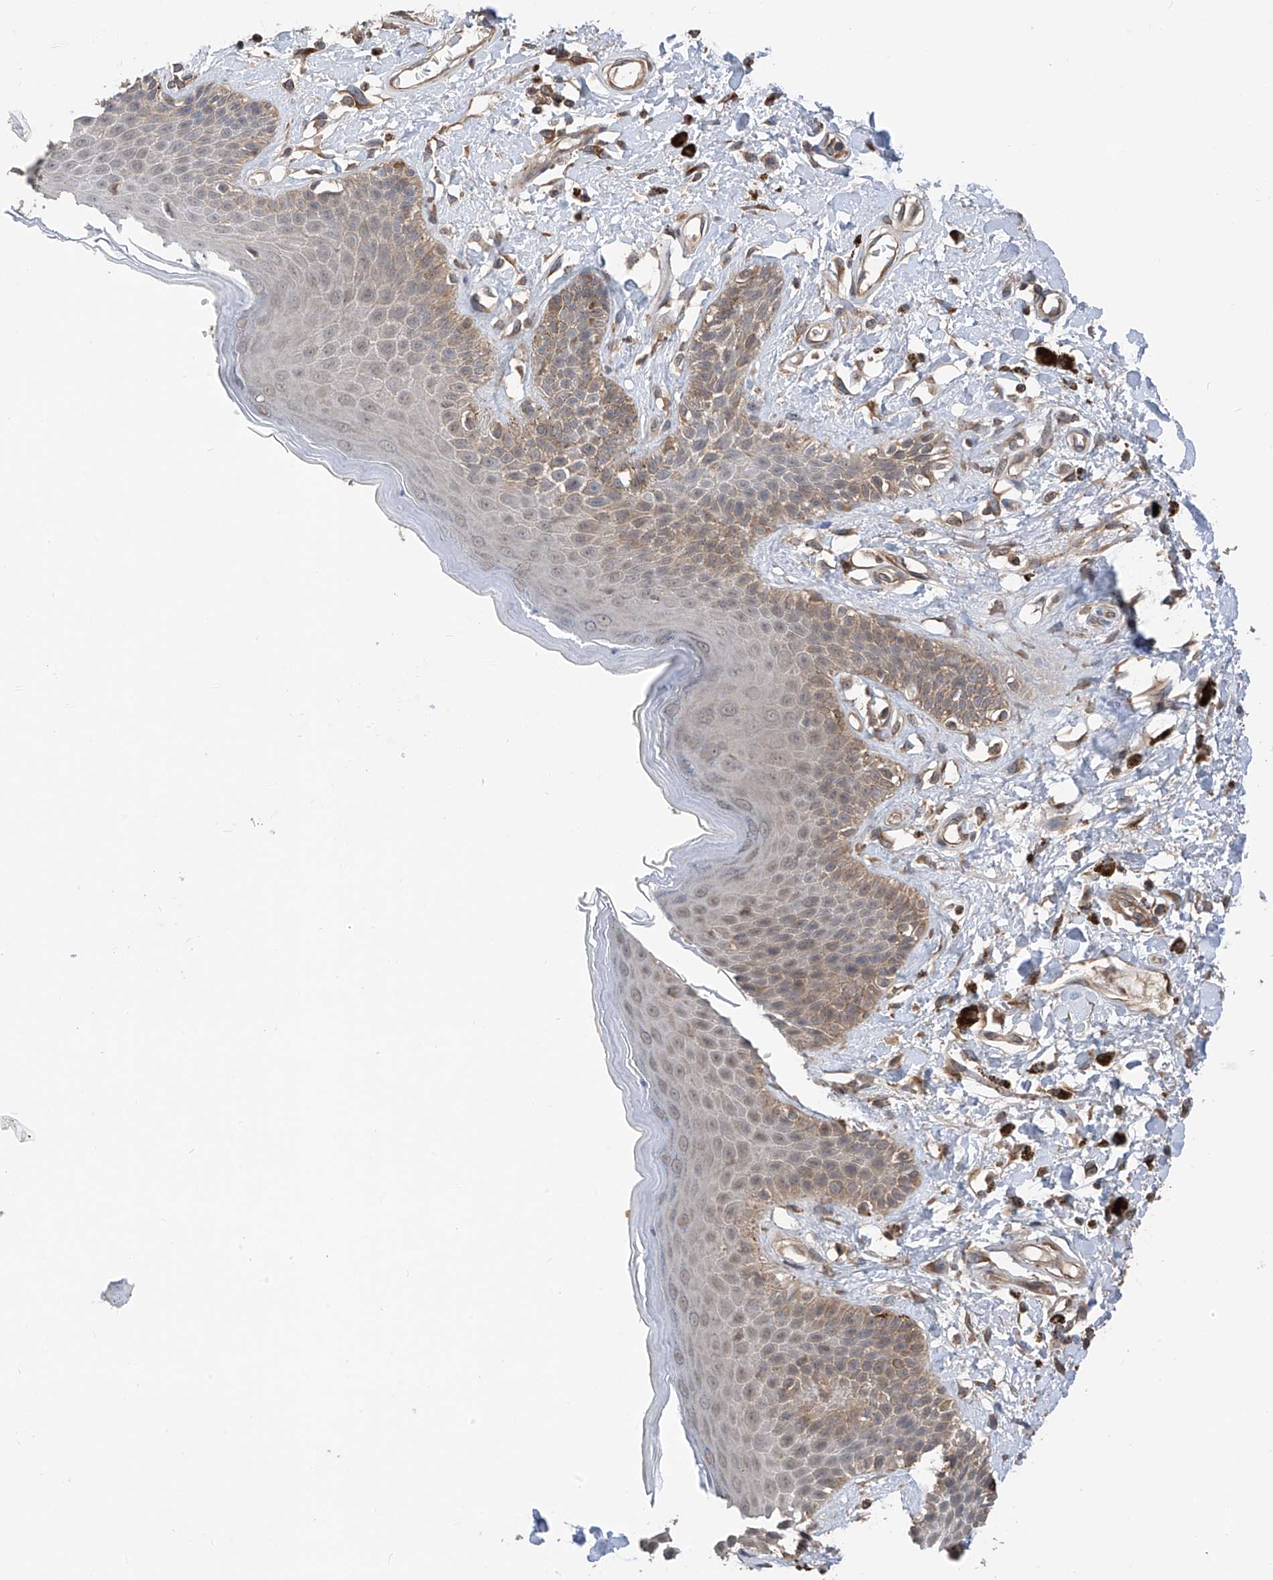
{"staining": {"intensity": "moderate", "quantity": "25%-75%", "location": "cytoplasmic/membranous"}, "tissue": "skin", "cell_type": "Epidermal cells", "image_type": "normal", "snomed": [{"axis": "morphology", "description": "Normal tissue, NOS"}, {"axis": "topography", "description": "Anal"}], "caption": "The micrograph shows staining of benign skin, revealing moderate cytoplasmic/membranous protein positivity (brown color) within epidermal cells.", "gene": "RPAIN", "patient": {"sex": "female", "age": 78}}